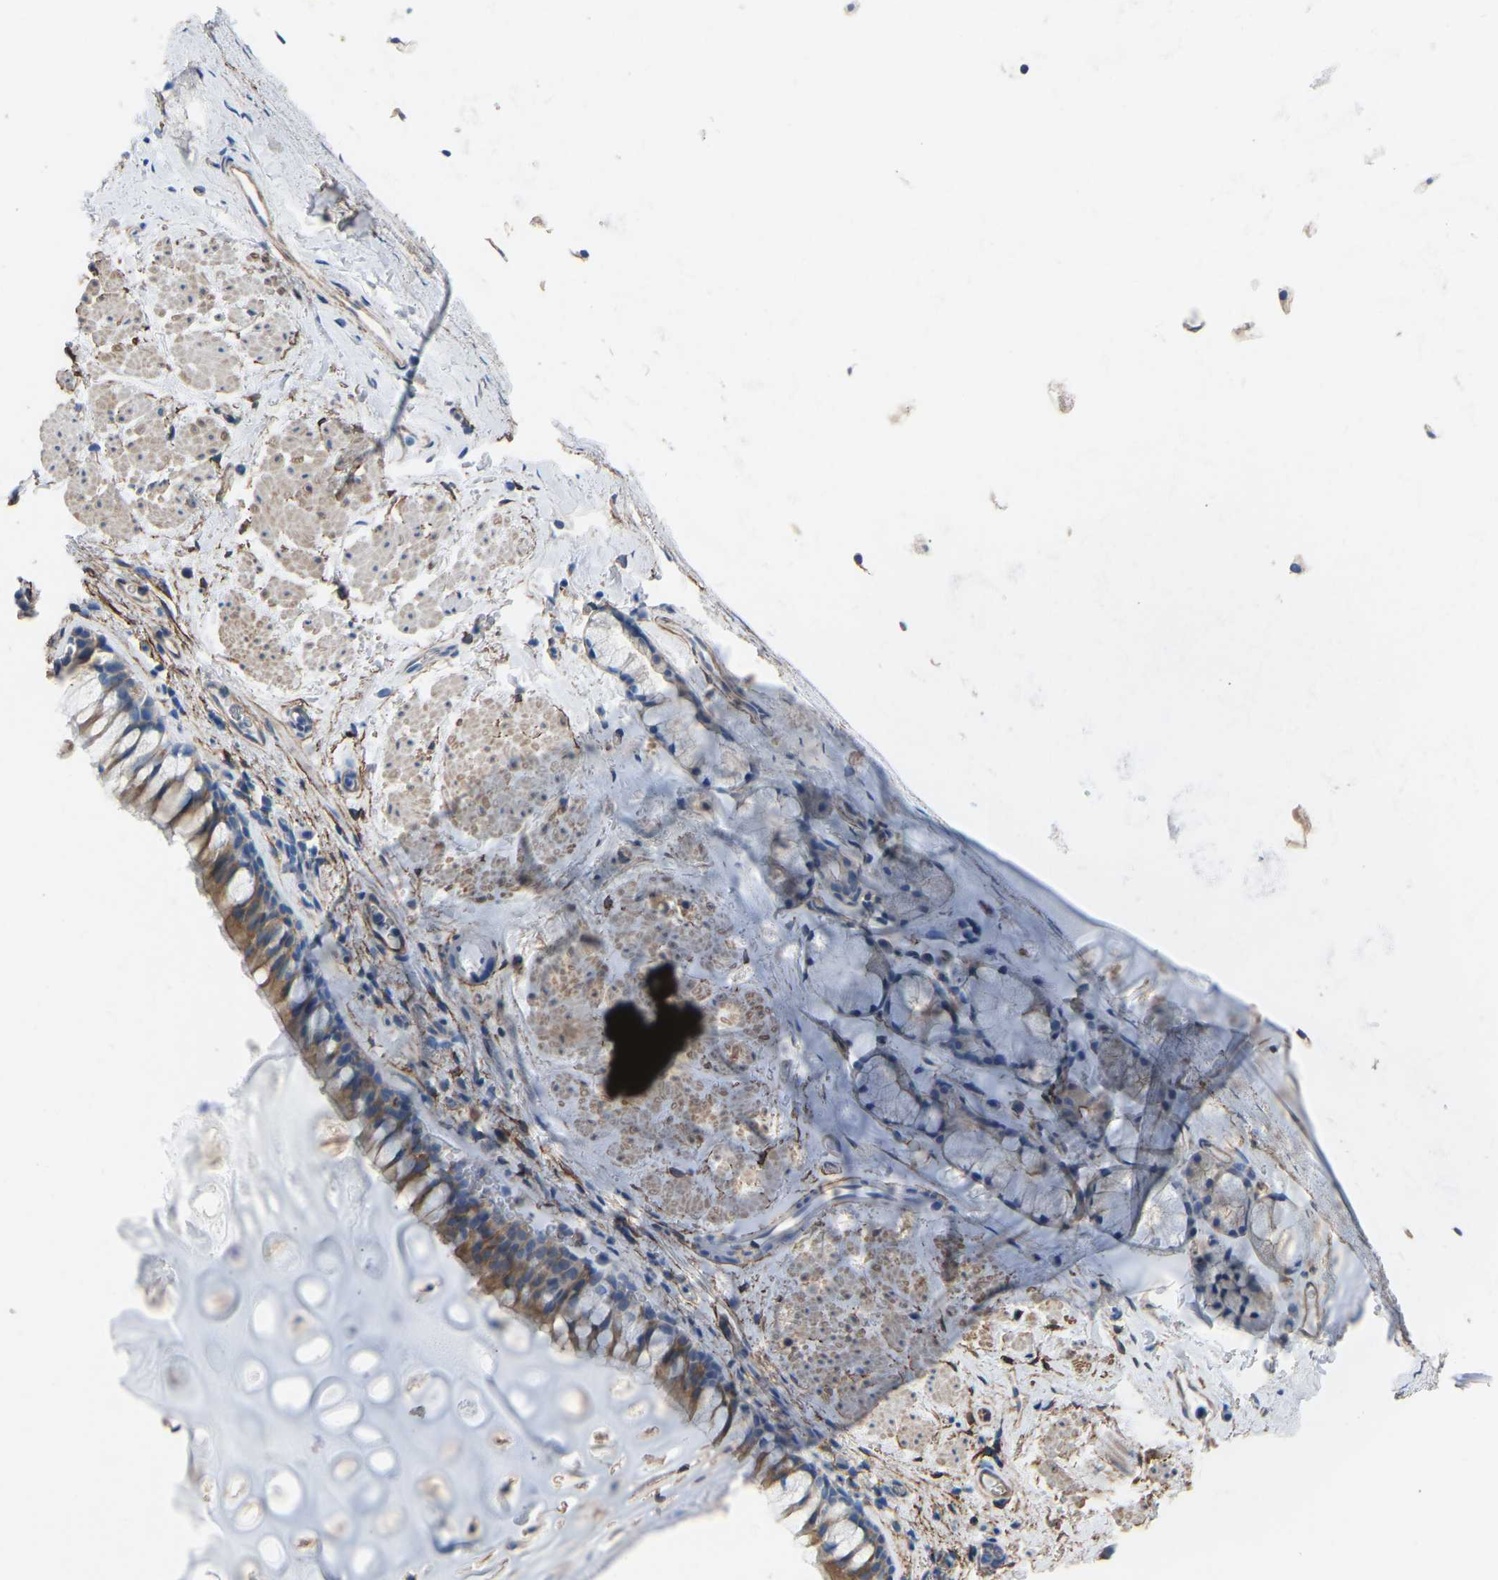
{"staining": {"intensity": "moderate", "quantity": ">75%", "location": "cytoplasmic/membranous"}, "tissue": "bronchus", "cell_type": "Respiratory epithelial cells", "image_type": "normal", "snomed": [{"axis": "morphology", "description": "Normal tissue, NOS"}, {"axis": "topography", "description": "Cartilage tissue"}, {"axis": "topography", "description": "Bronchus"}], "caption": "Approximately >75% of respiratory epithelial cells in normal bronchus show moderate cytoplasmic/membranous protein expression as visualized by brown immunohistochemical staining.", "gene": "MYH10", "patient": {"sex": "female", "age": 53}}